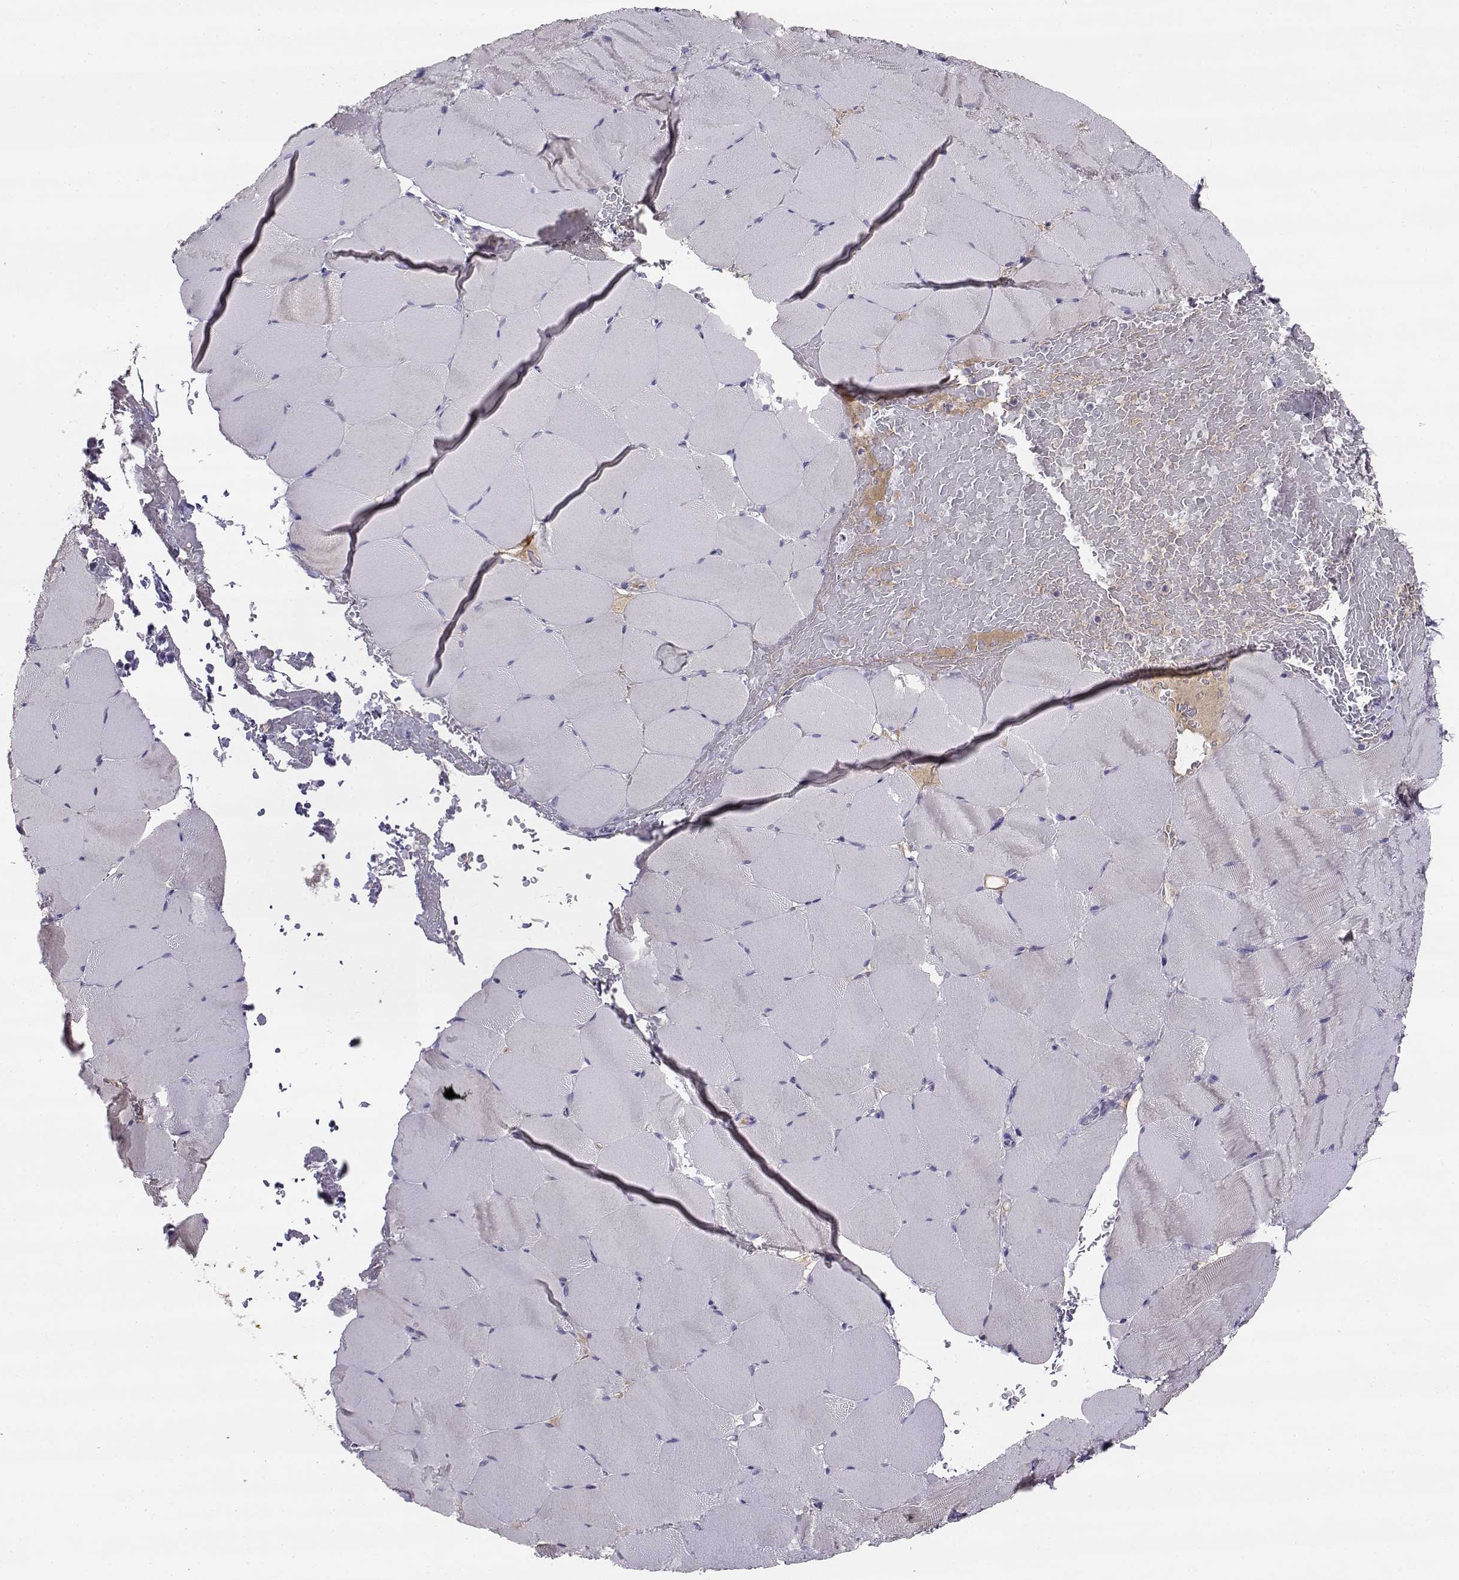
{"staining": {"intensity": "negative", "quantity": "none", "location": "none"}, "tissue": "skeletal muscle", "cell_type": "Myocytes", "image_type": "normal", "snomed": [{"axis": "morphology", "description": "Normal tissue, NOS"}, {"axis": "topography", "description": "Skeletal muscle"}], "caption": "Image shows no protein positivity in myocytes of benign skeletal muscle. (DAB (3,3'-diaminobenzidine) immunohistochemistry, high magnification).", "gene": "SLCO6A1", "patient": {"sex": "female", "age": 37}}